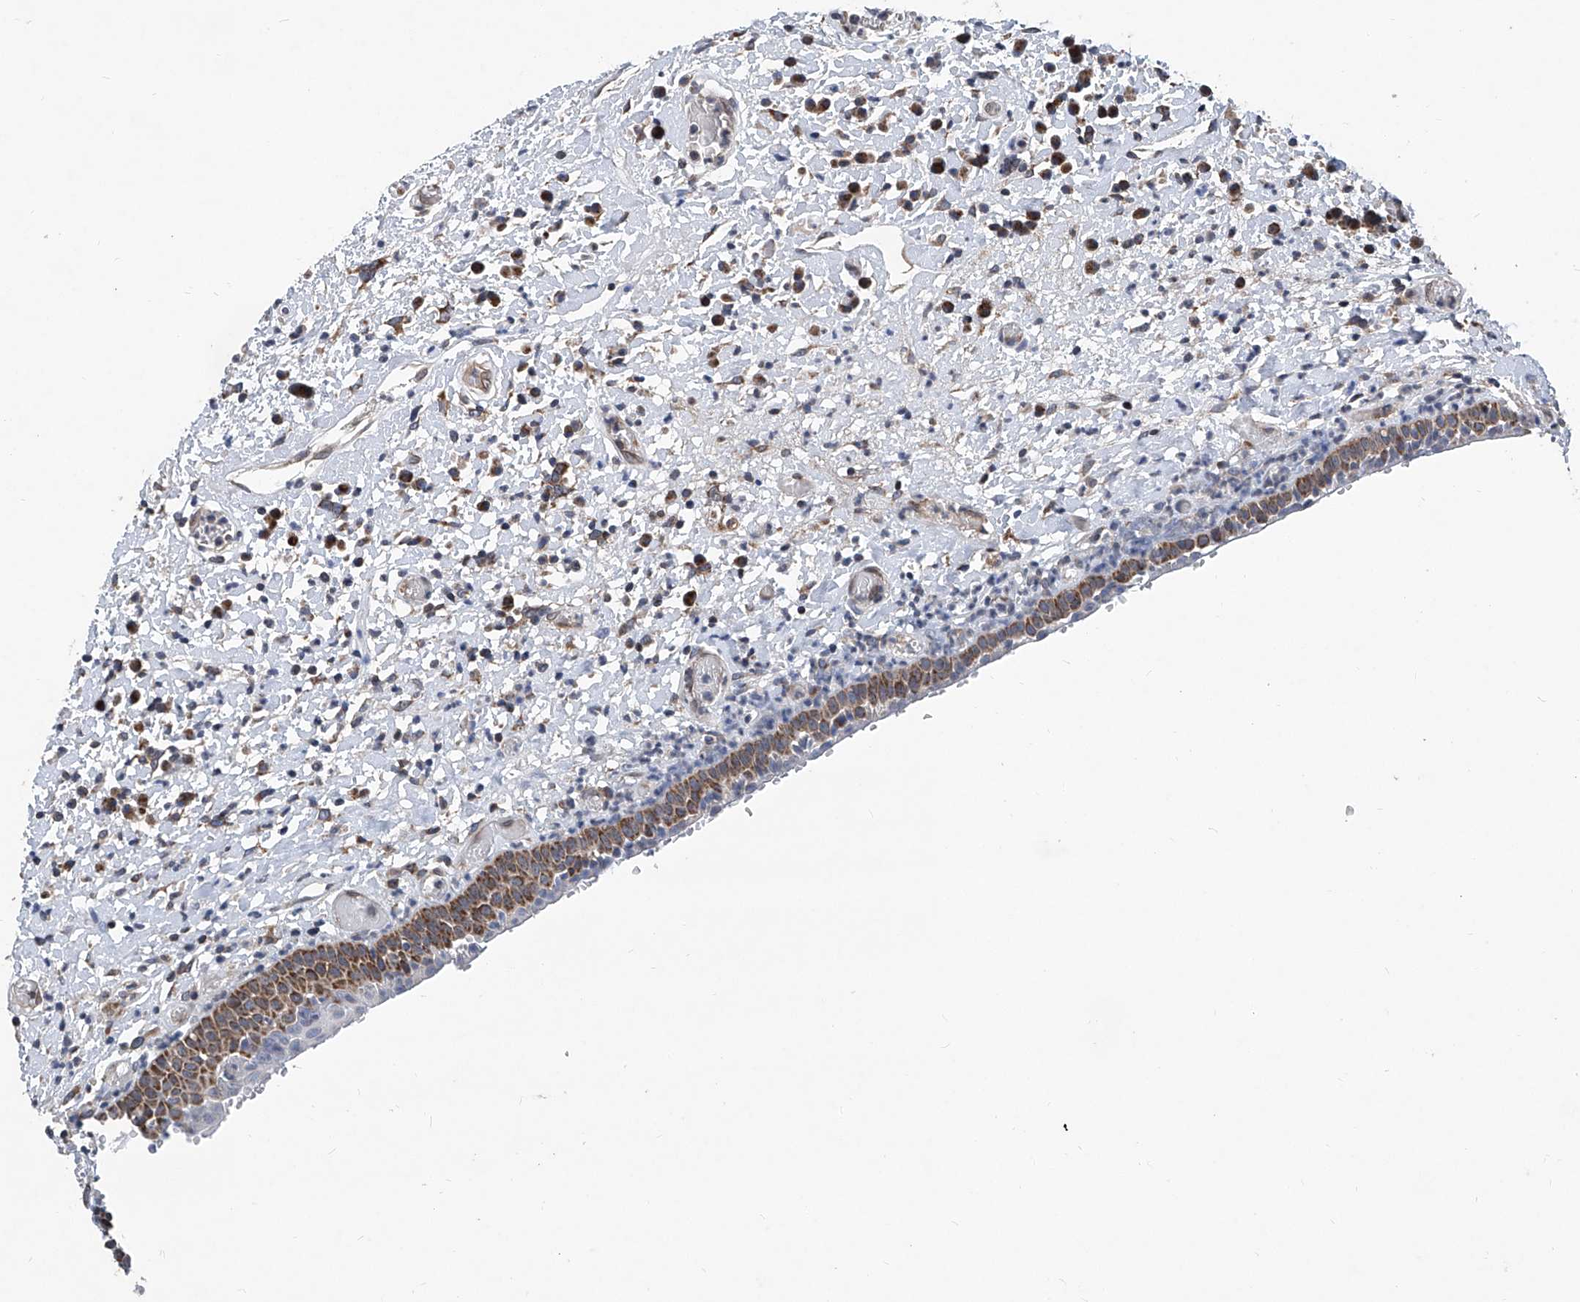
{"staining": {"intensity": "moderate", "quantity": "25%-75%", "location": "cytoplasmic/membranous"}, "tissue": "oral mucosa", "cell_type": "Squamous epithelial cells", "image_type": "normal", "snomed": [{"axis": "morphology", "description": "Normal tissue, NOS"}, {"axis": "topography", "description": "Oral tissue"}], "caption": "A brown stain labels moderate cytoplasmic/membranous staining of a protein in squamous epithelial cells of normal human oral mucosa. The staining is performed using DAB brown chromogen to label protein expression. The nuclei are counter-stained blue using hematoxylin.", "gene": "BCKDHB", "patient": {"sex": "female", "age": 76}}